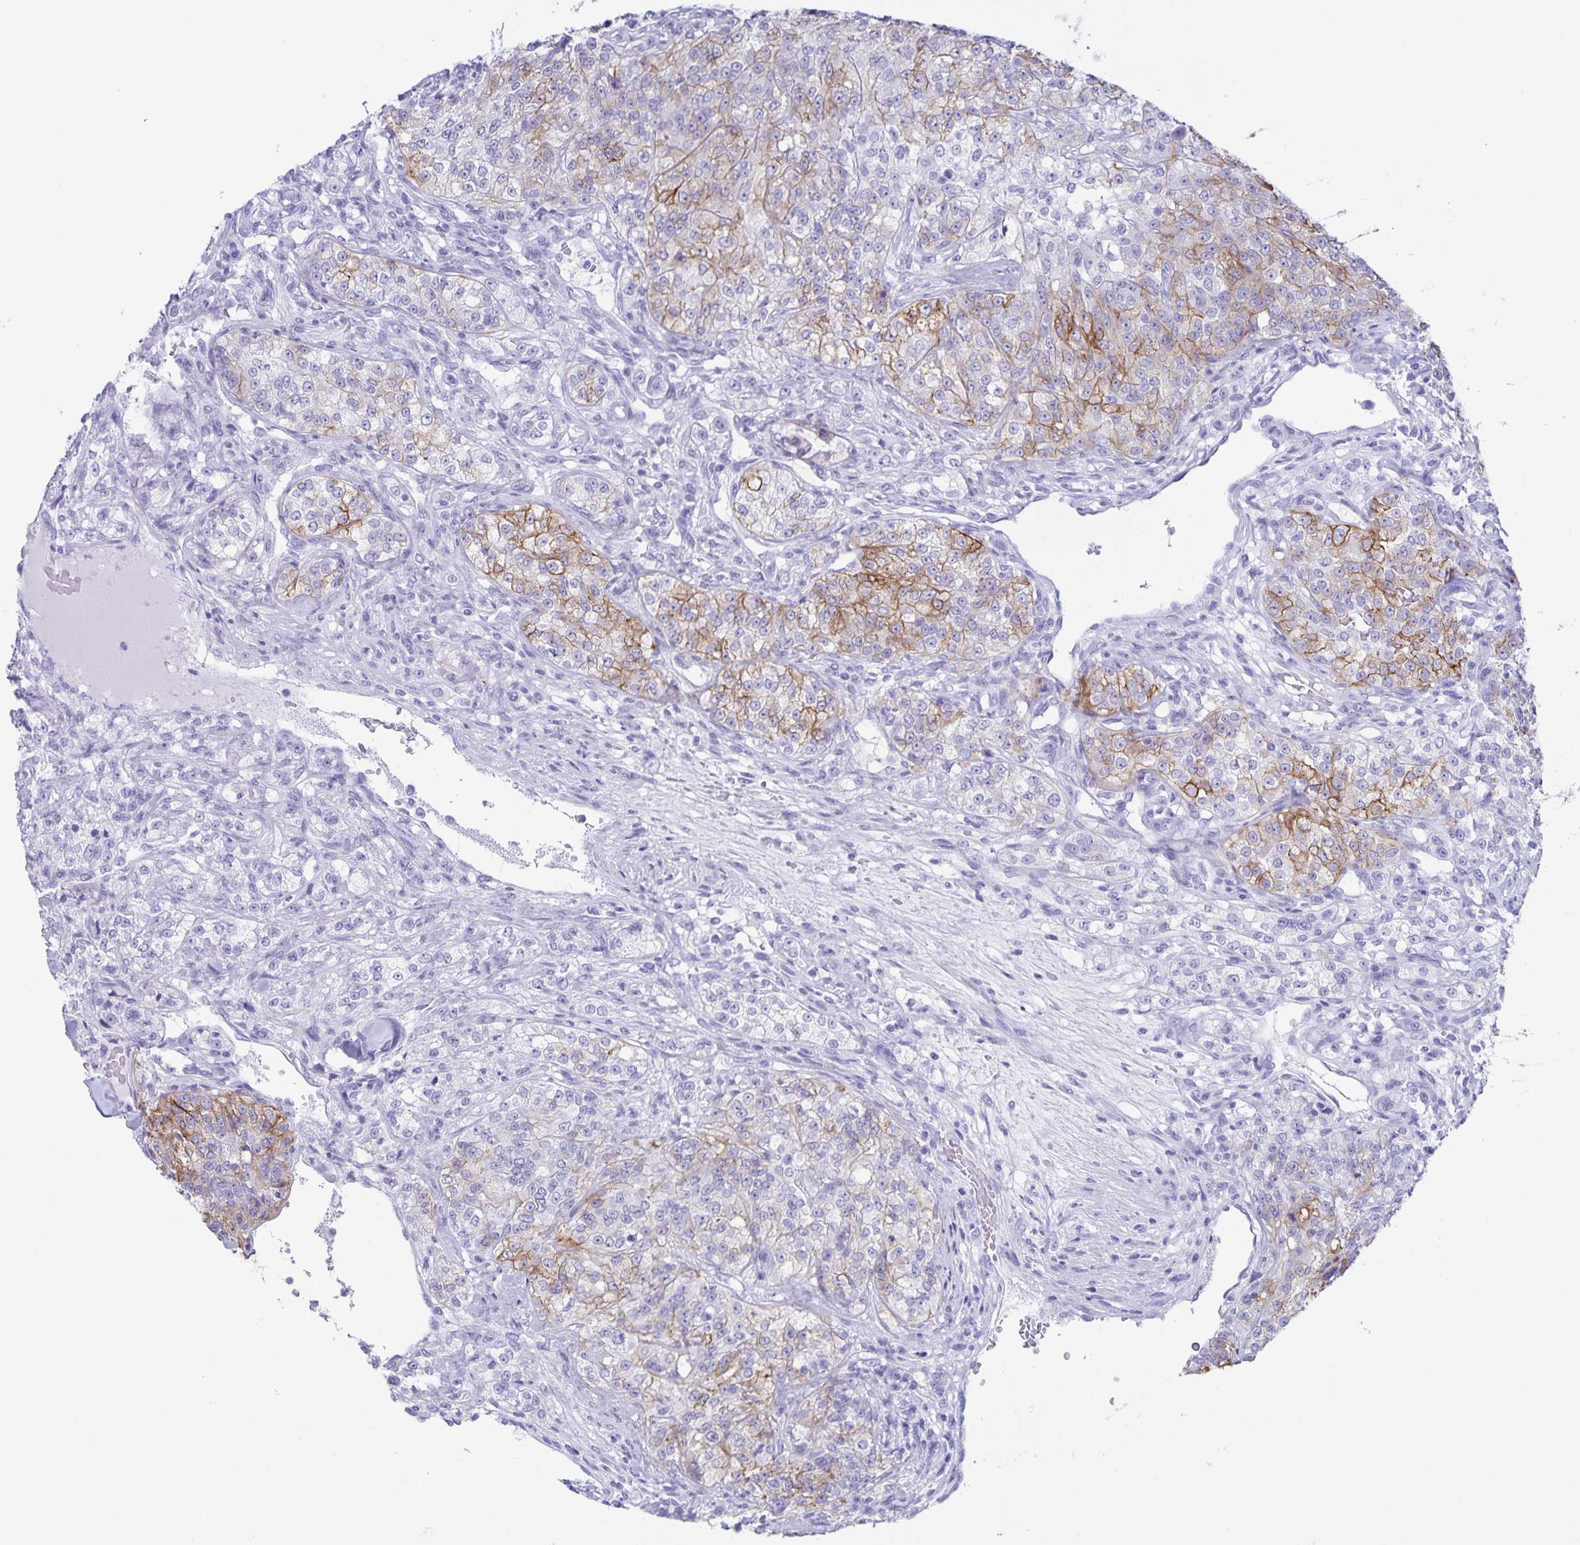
{"staining": {"intensity": "moderate", "quantity": "<25%", "location": "cytoplasmic/membranous"}, "tissue": "renal cancer", "cell_type": "Tumor cells", "image_type": "cancer", "snomed": [{"axis": "morphology", "description": "Adenocarcinoma, NOS"}, {"axis": "topography", "description": "Kidney"}], "caption": "An immunohistochemistry (IHC) histopathology image of tumor tissue is shown. Protein staining in brown labels moderate cytoplasmic/membranous positivity in renal cancer (adenocarcinoma) within tumor cells. (DAB (3,3'-diaminobenzidine) = brown stain, brightfield microscopy at high magnification).", "gene": "AQP4", "patient": {"sex": "female", "age": 63}}